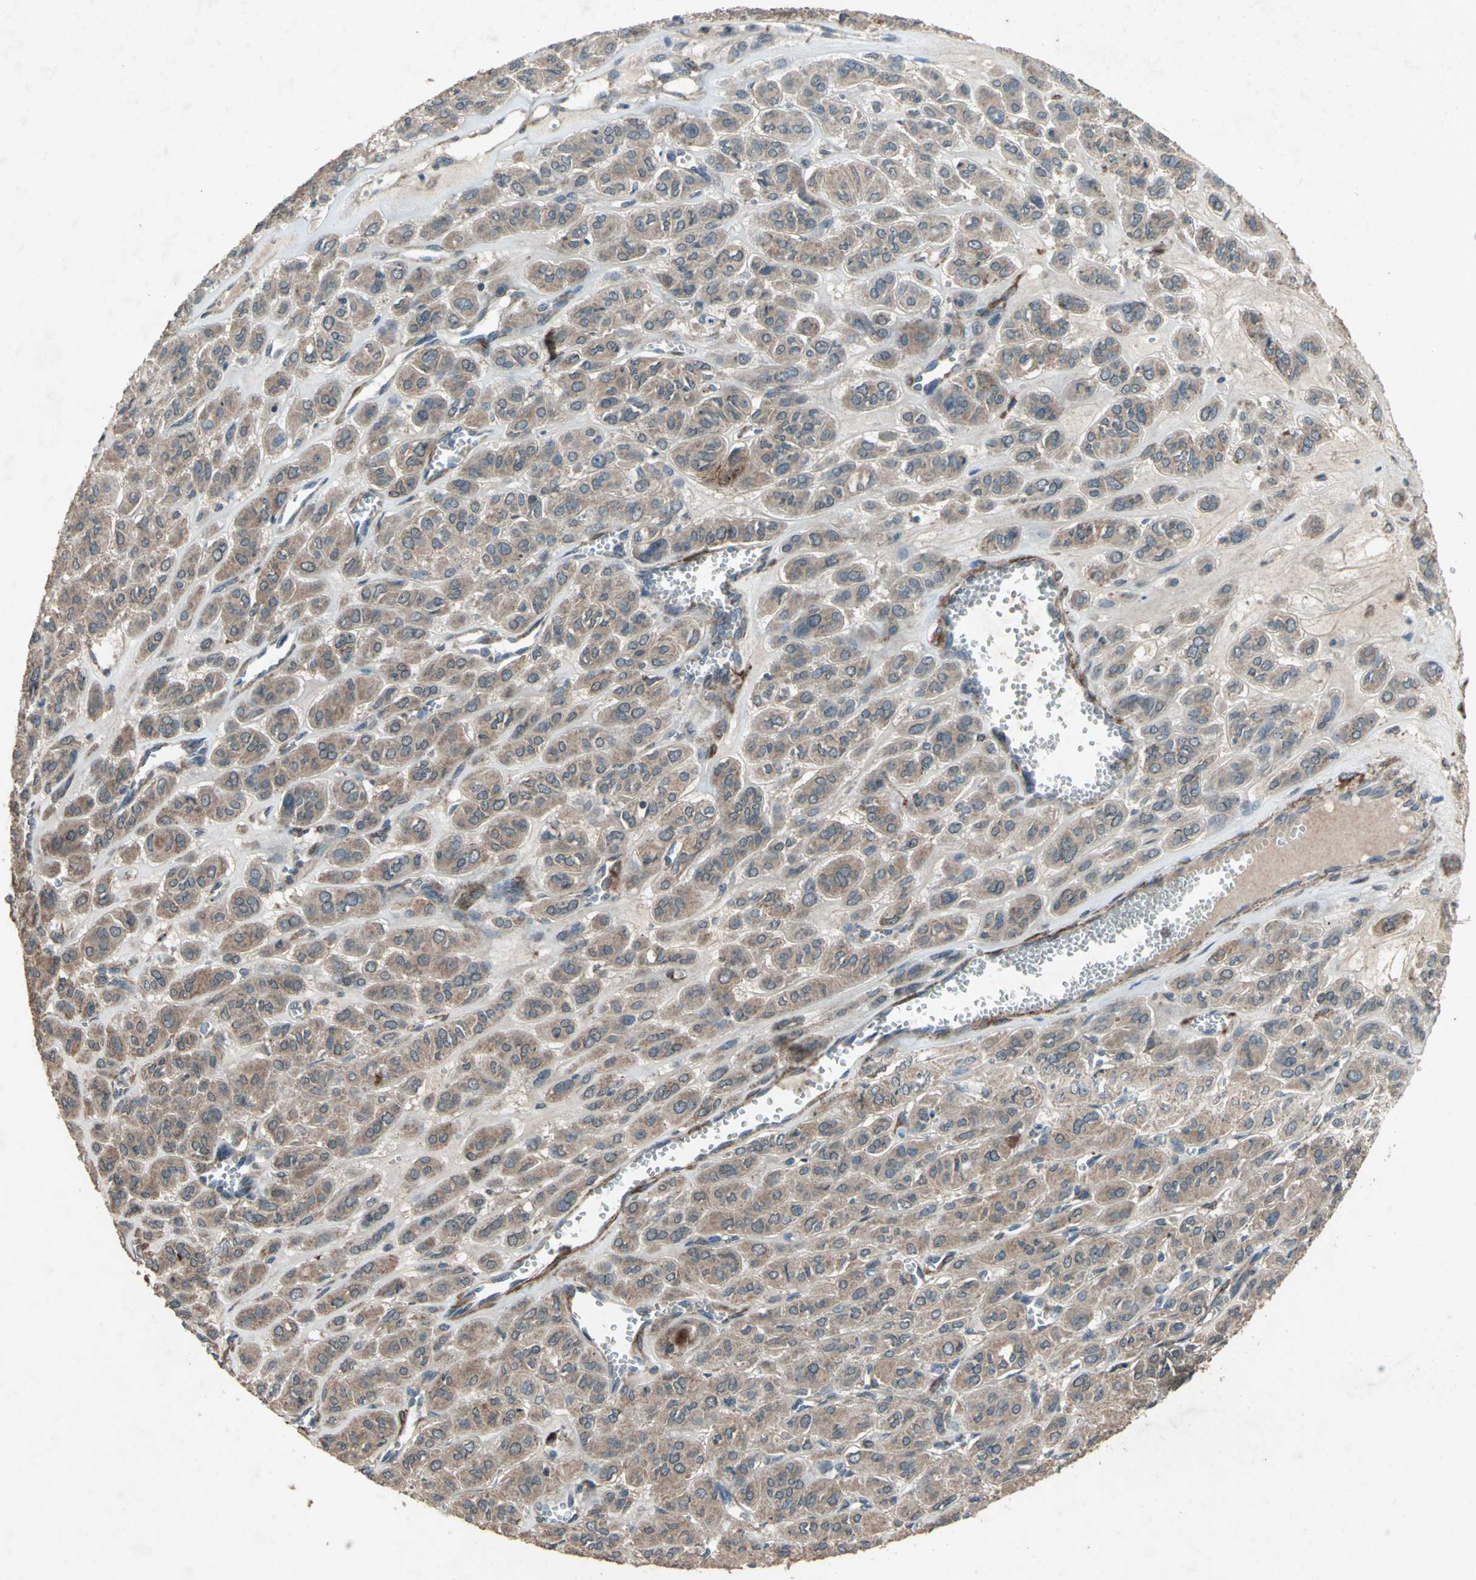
{"staining": {"intensity": "weak", "quantity": ">75%", "location": "cytoplasmic/membranous"}, "tissue": "thyroid cancer", "cell_type": "Tumor cells", "image_type": "cancer", "snomed": [{"axis": "morphology", "description": "Follicular adenoma carcinoma, NOS"}, {"axis": "topography", "description": "Thyroid gland"}], "caption": "Thyroid cancer (follicular adenoma carcinoma) was stained to show a protein in brown. There is low levels of weak cytoplasmic/membranous positivity in about >75% of tumor cells.", "gene": "SEPTIN4", "patient": {"sex": "female", "age": 71}}